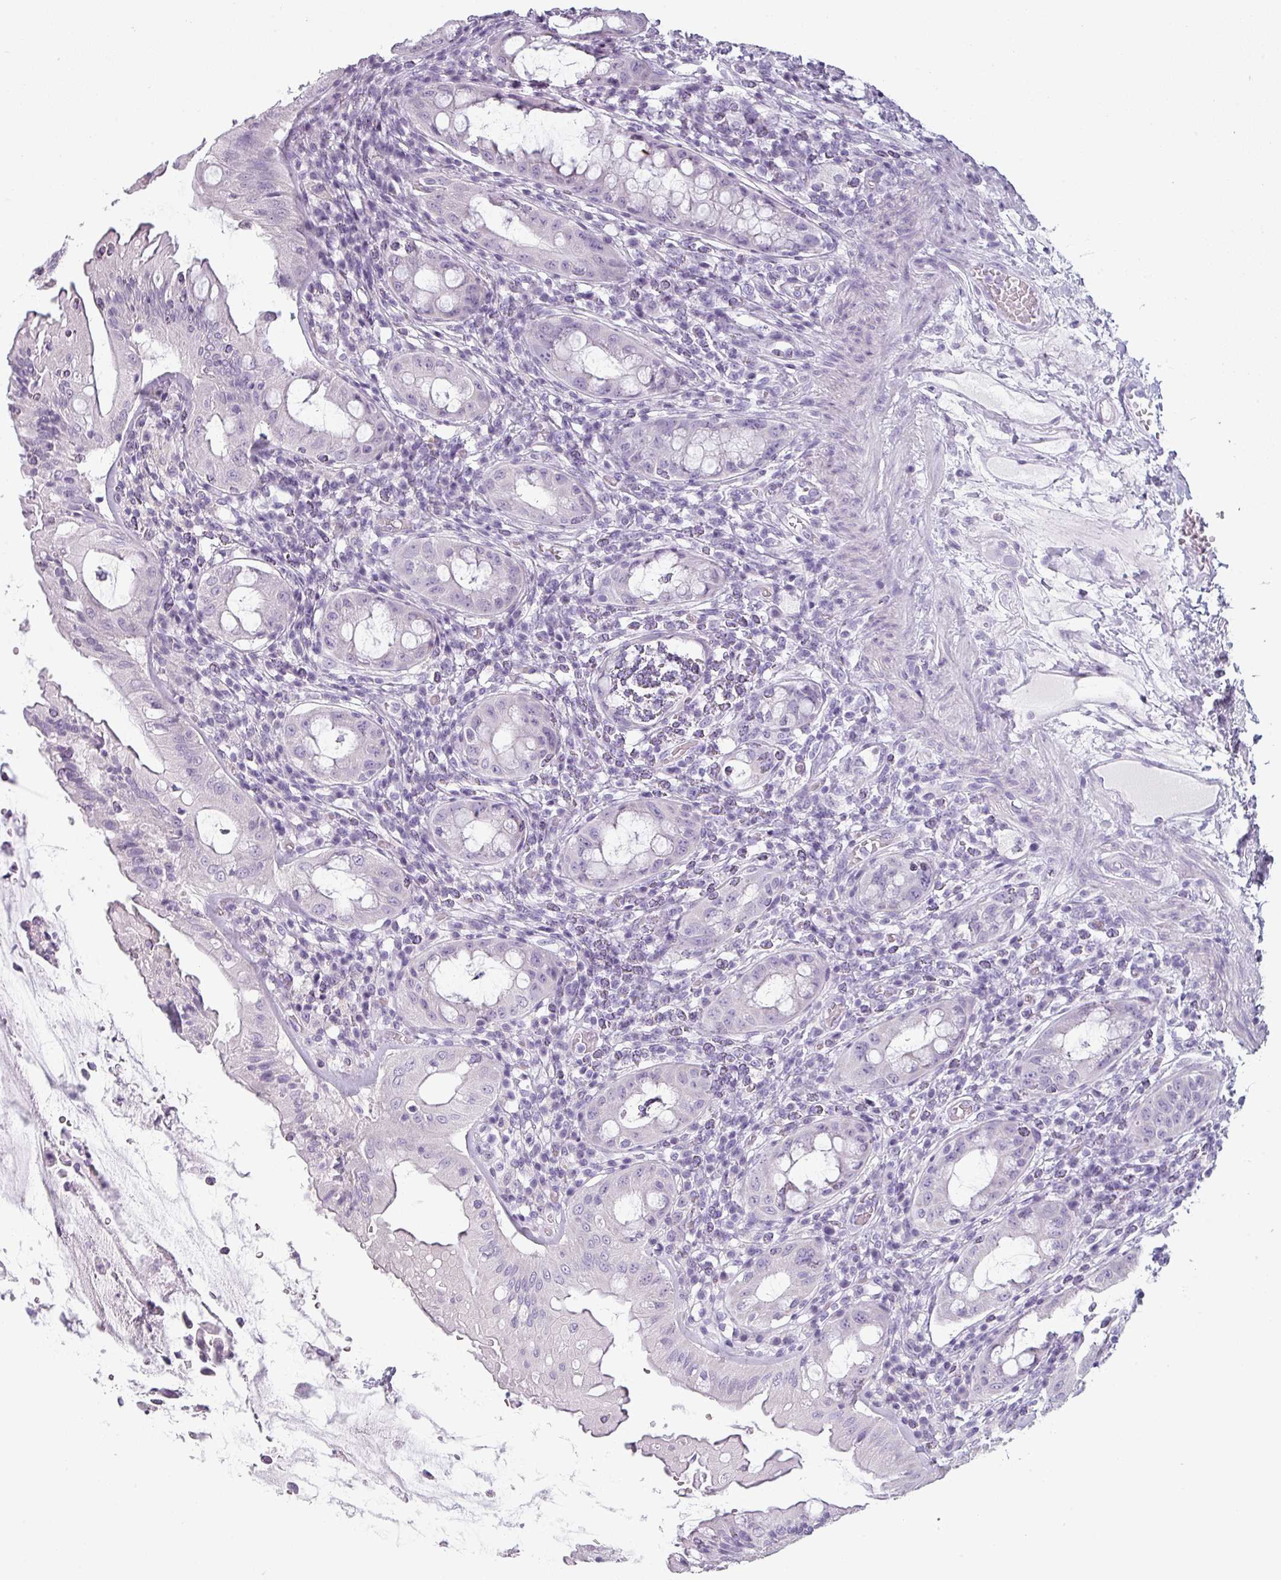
{"staining": {"intensity": "negative", "quantity": "none", "location": "none"}, "tissue": "rectum", "cell_type": "Glandular cells", "image_type": "normal", "snomed": [{"axis": "morphology", "description": "Normal tissue, NOS"}, {"axis": "topography", "description": "Rectum"}], "caption": "Glandular cells show no significant positivity in unremarkable rectum. (DAB immunohistochemistry (IHC) visualized using brightfield microscopy, high magnification).", "gene": "SFTPA1", "patient": {"sex": "female", "age": 57}}